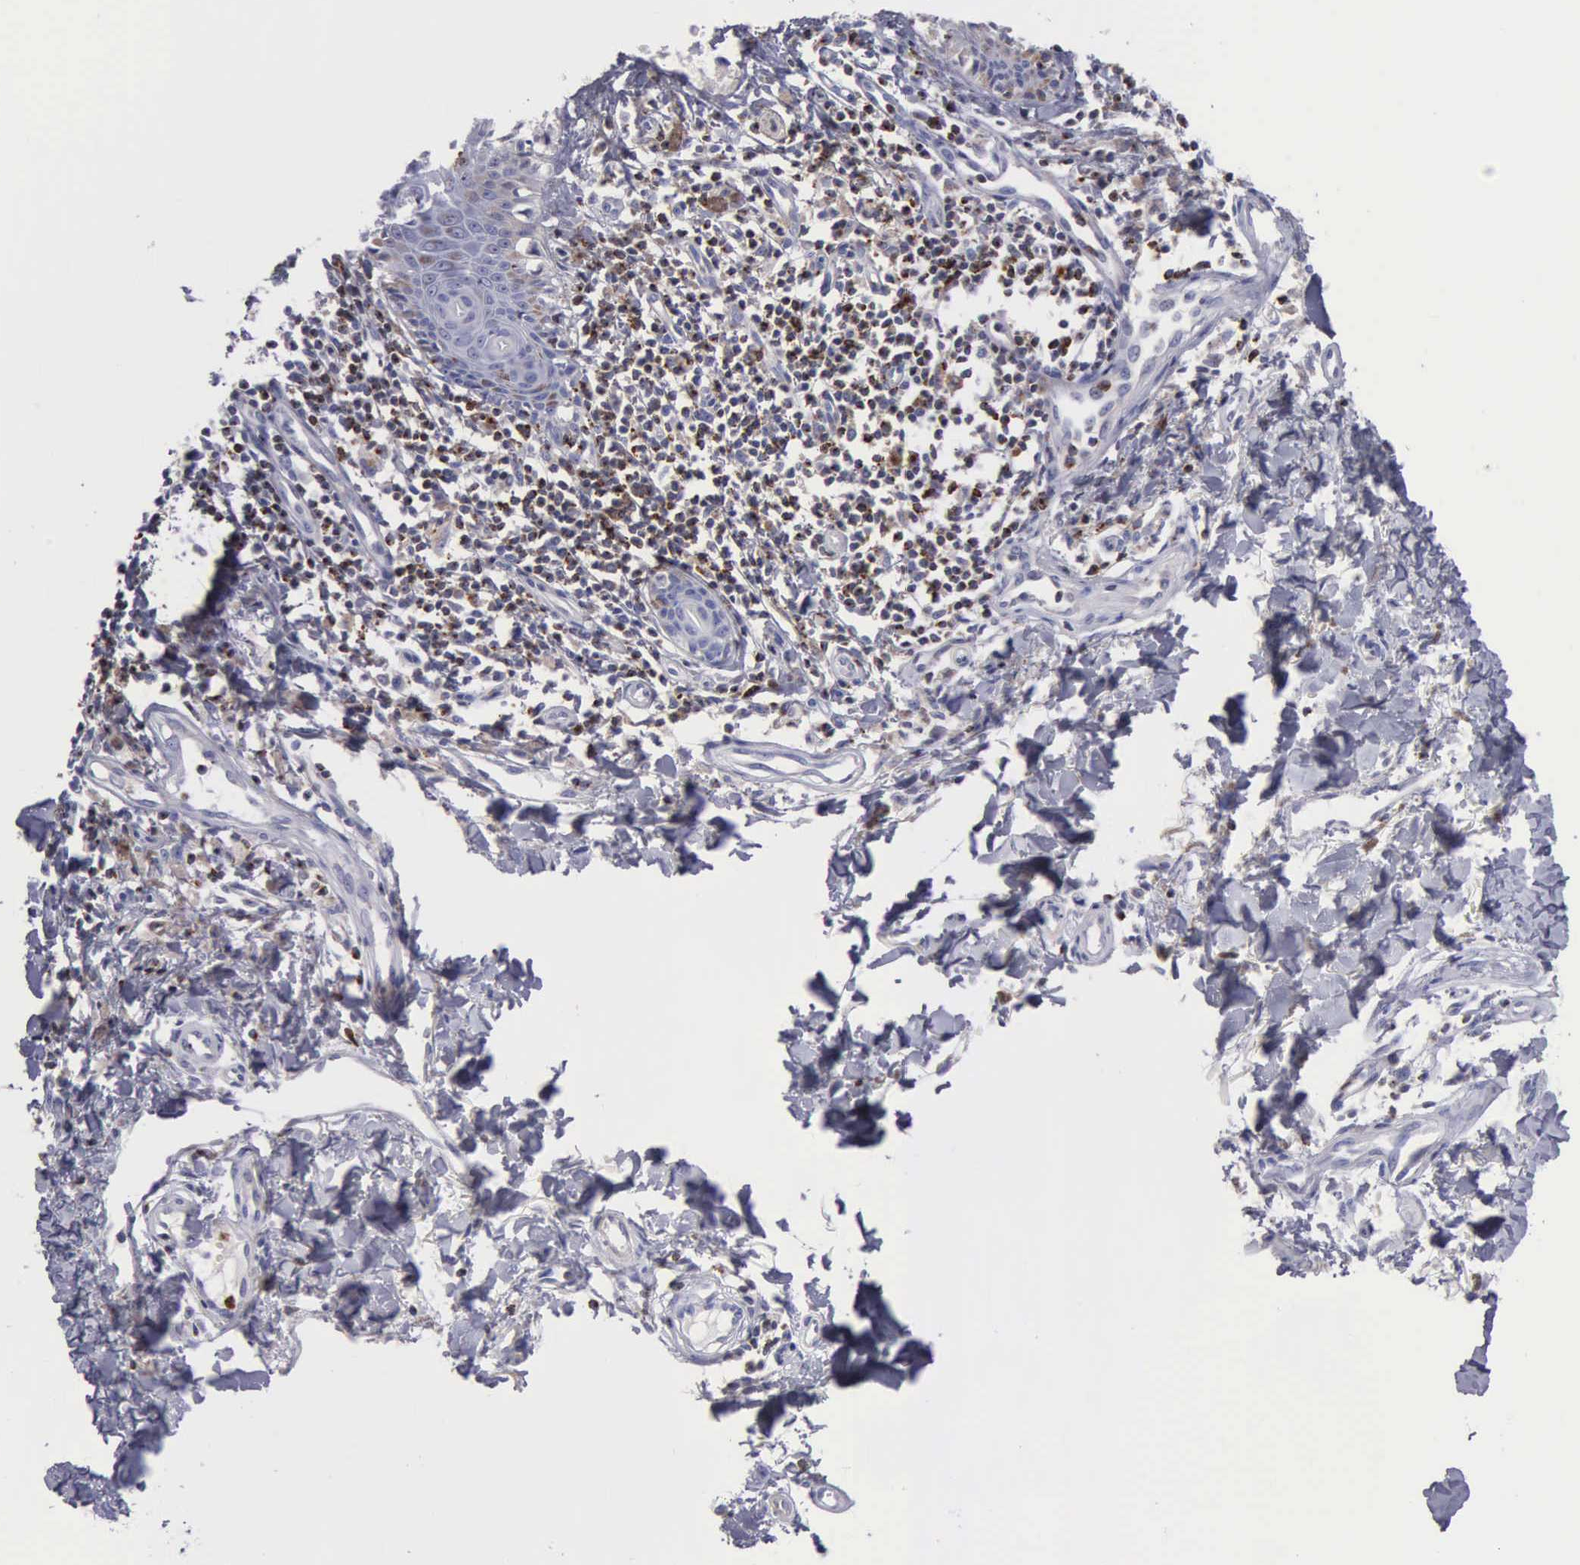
{"staining": {"intensity": "weak", "quantity": "25%-75%", "location": "cytoplasmic/membranous"}, "tissue": "melanoma", "cell_type": "Tumor cells", "image_type": "cancer", "snomed": [{"axis": "morphology", "description": "Malignant melanoma, NOS"}, {"axis": "topography", "description": "Skin"}], "caption": "Human melanoma stained with a protein marker displays weak staining in tumor cells.", "gene": "SRGN", "patient": {"sex": "female", "age": 52}}